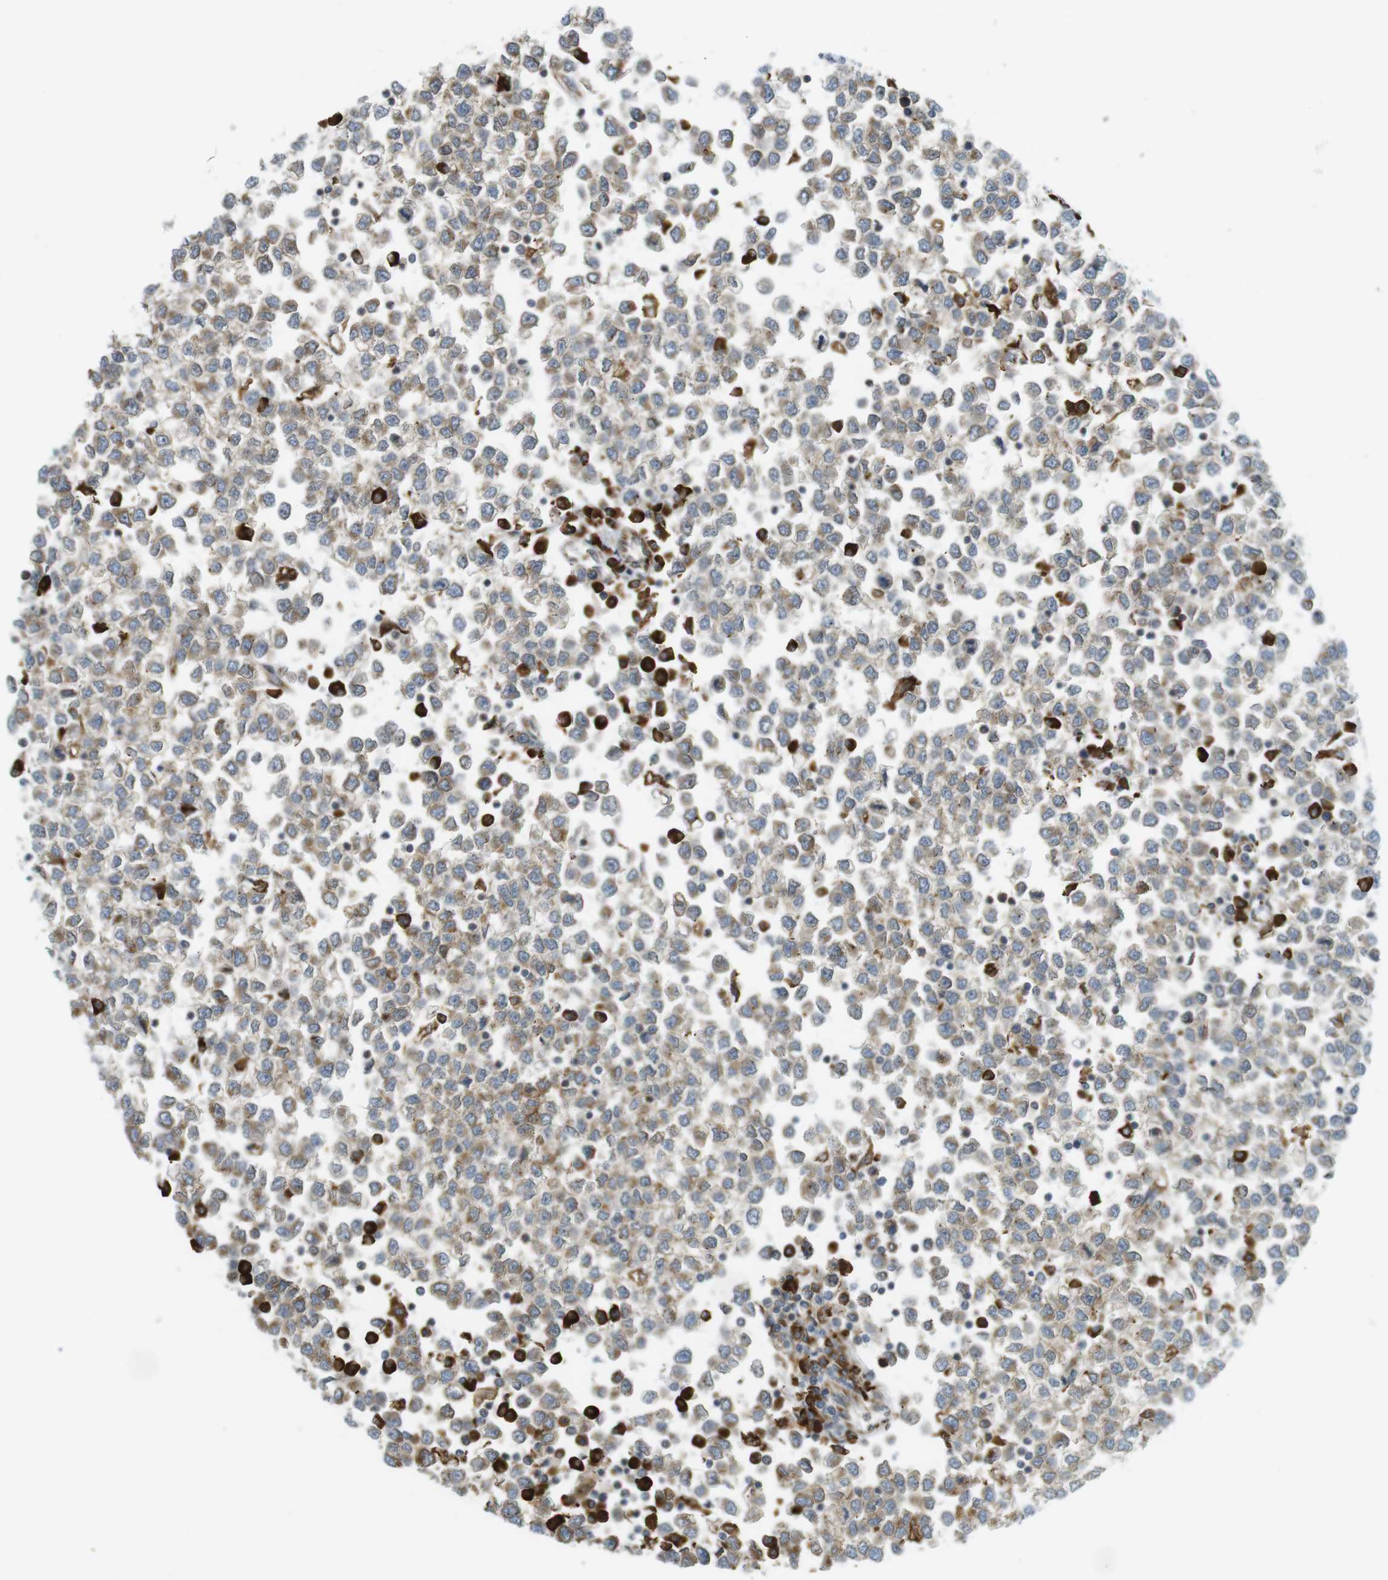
{"staining": {"intensity": "weak", "quantity": "<25%", "location": "cytoplasmic/membranous"}, "tissue": "testis cancer", "cell_type": "Tumor cells", "image_type": "cancer", "snomed": [{"axis": "morphology", "description": "Seminoma, NOS"}, {"axis": "topography", "description": "Testis"}], "caption": "The histopathology image demonstrates no staining of tumor cells in testis cancer.", "gene": "MBOAT2", "patient": {"sex": "male", "age": 65}}